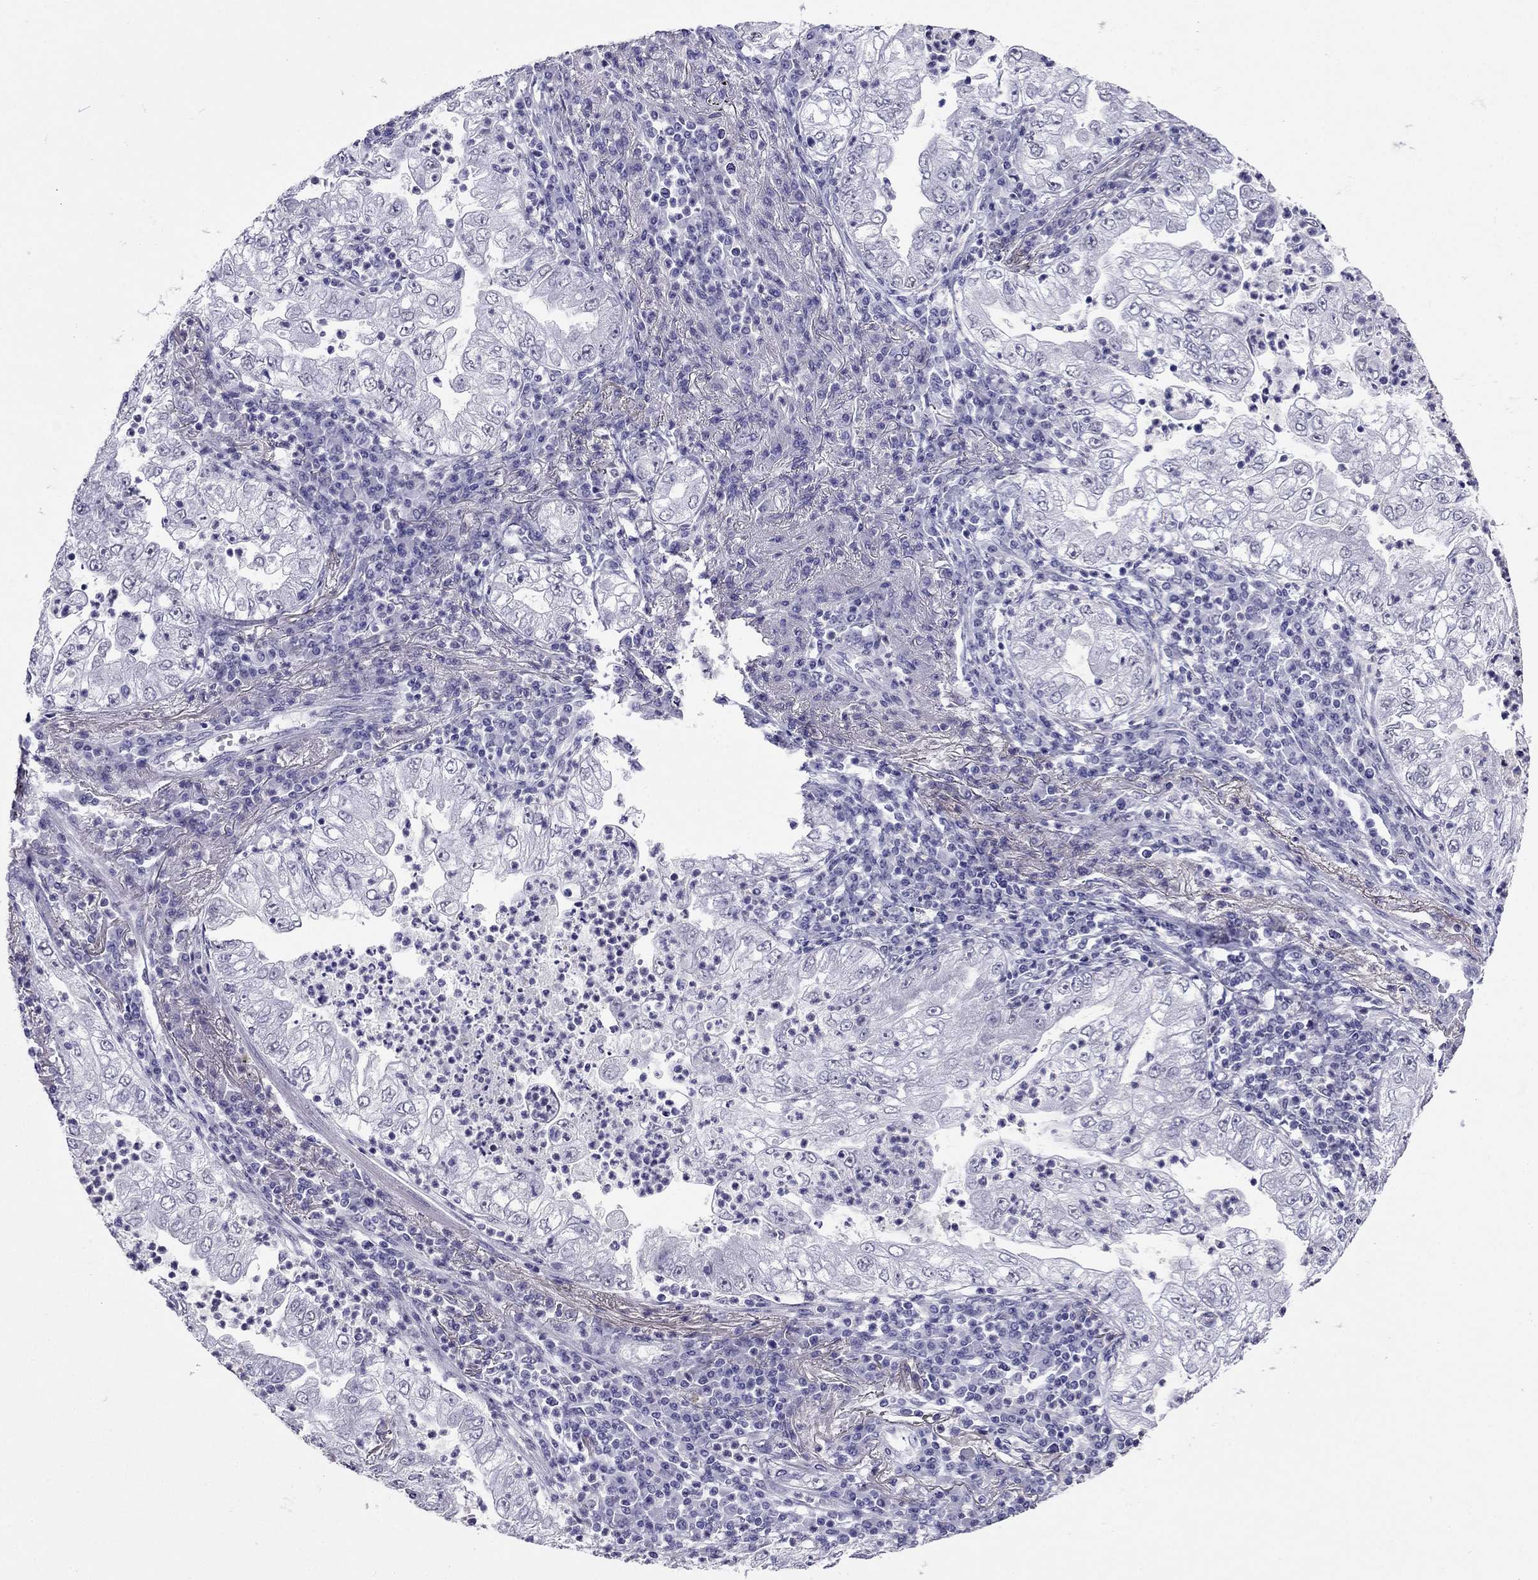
{"staining": {"intensity": "negative", "quantity": "none", "location": "none"}, "tissue": "lung cancer", "cell_type": "Tumor cells", "image_type": "cancer", "snomed": [{"axis": "morphology", "description": "Adenocarcinoma, NOS"}, {"axis": "topography", "description": "Lung"}], "caption": "An image of human lung adenocarcinoma is negative for staining in tumor cells.", "gene": "CROCC2", "patient": {"sex": "female", "age": 73}}